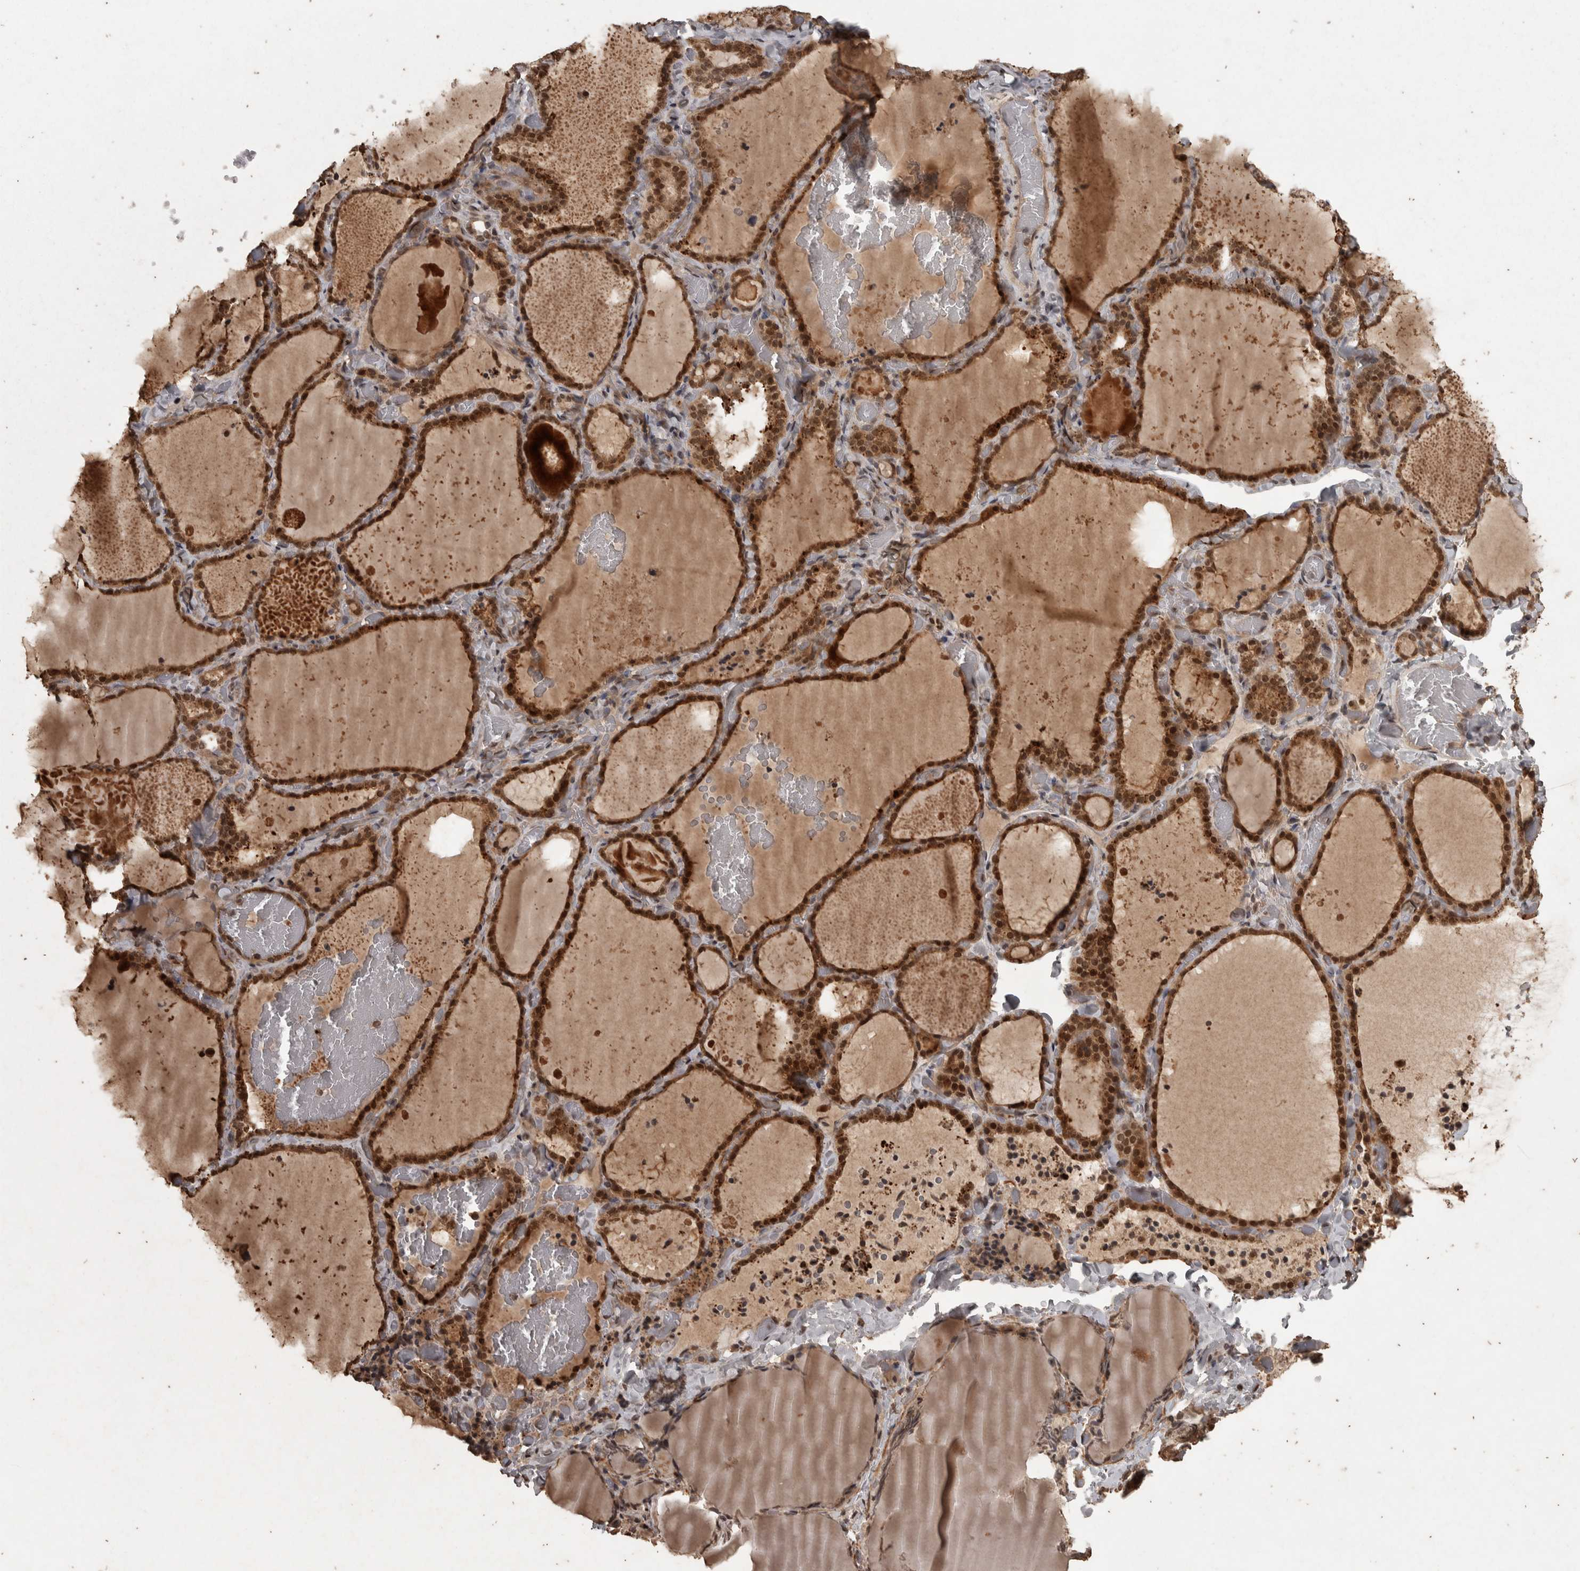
{"staining": {"intensity": "strong", "quantity": ">75%", "location": "cytoplasmic/membranous,nuclear"}, "tissue": "thyroid gland", "cell_type": "Glandular cells", "image_type": "normal", "snomed": [{"axis": "morphology", "description": "Normal tissue, NOS"}, {"axis": "topography", "description": "Thyroid gland"}], "caption": "Protein analysis of normal thyroid gland shows strong cytoplasmic/membranous,nuclear positivity in approximately >75% of glandular cells.", "gene": "ACO1", "patient": {"sex": "female", "age": 22}}